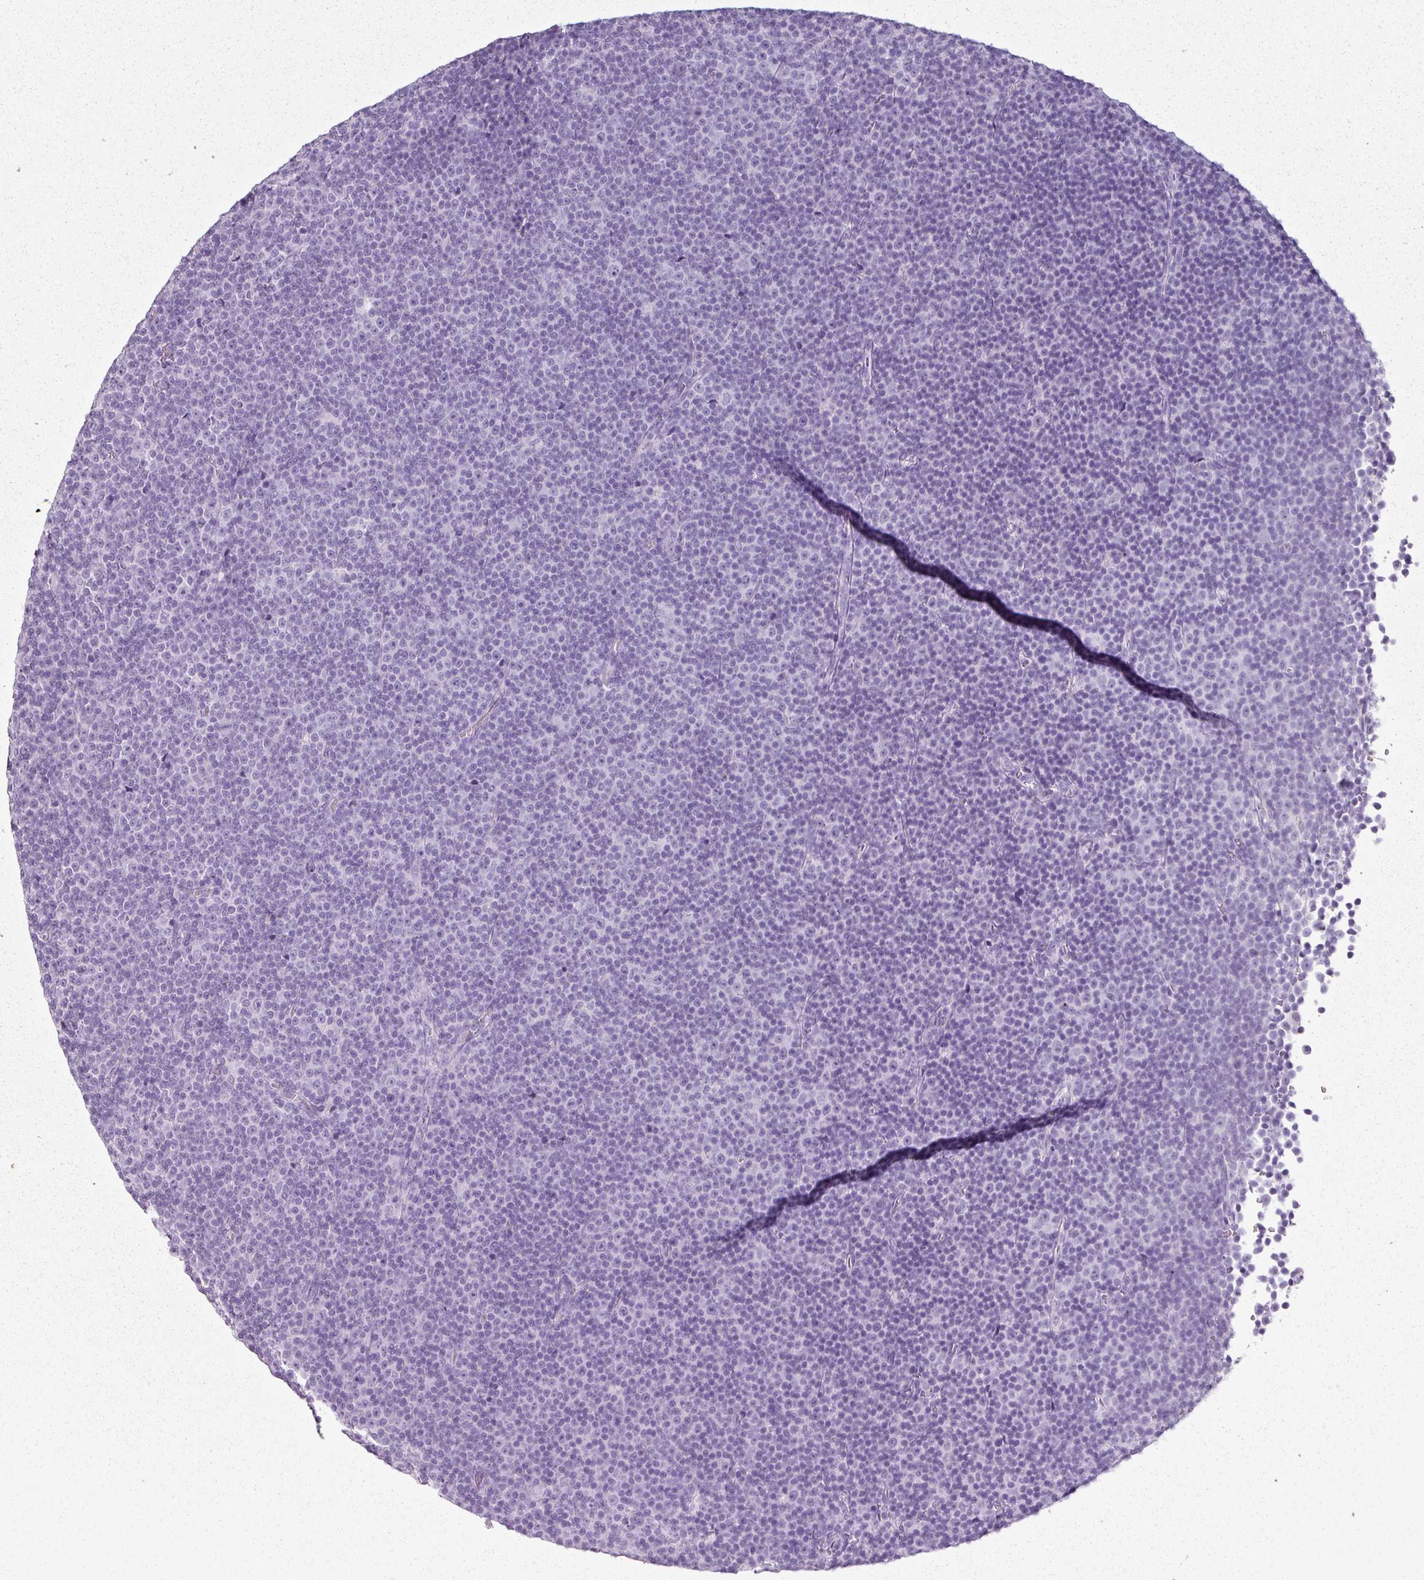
{"staining": {"intensity": "negative", "quantity": "none", "location": "none"}, "tissue": "lymphoma", "cell_type": "Tumor cells", "image_type": "cancer", "snomed": [{"axis": "morphology", "description": "Malignant lymphoma, non-Hodgkin's type, Low grade"}, {"axis": "topography", "description": "Lymph node"}], "caption": "Human low-grade malignant lymphoma, non-Hodgkin's type stained for a protein using immunohistochemistry exhibits no positivity in tumor cells.", "gene": "SCT", "patient": {"sex": "female", "age": 67}}